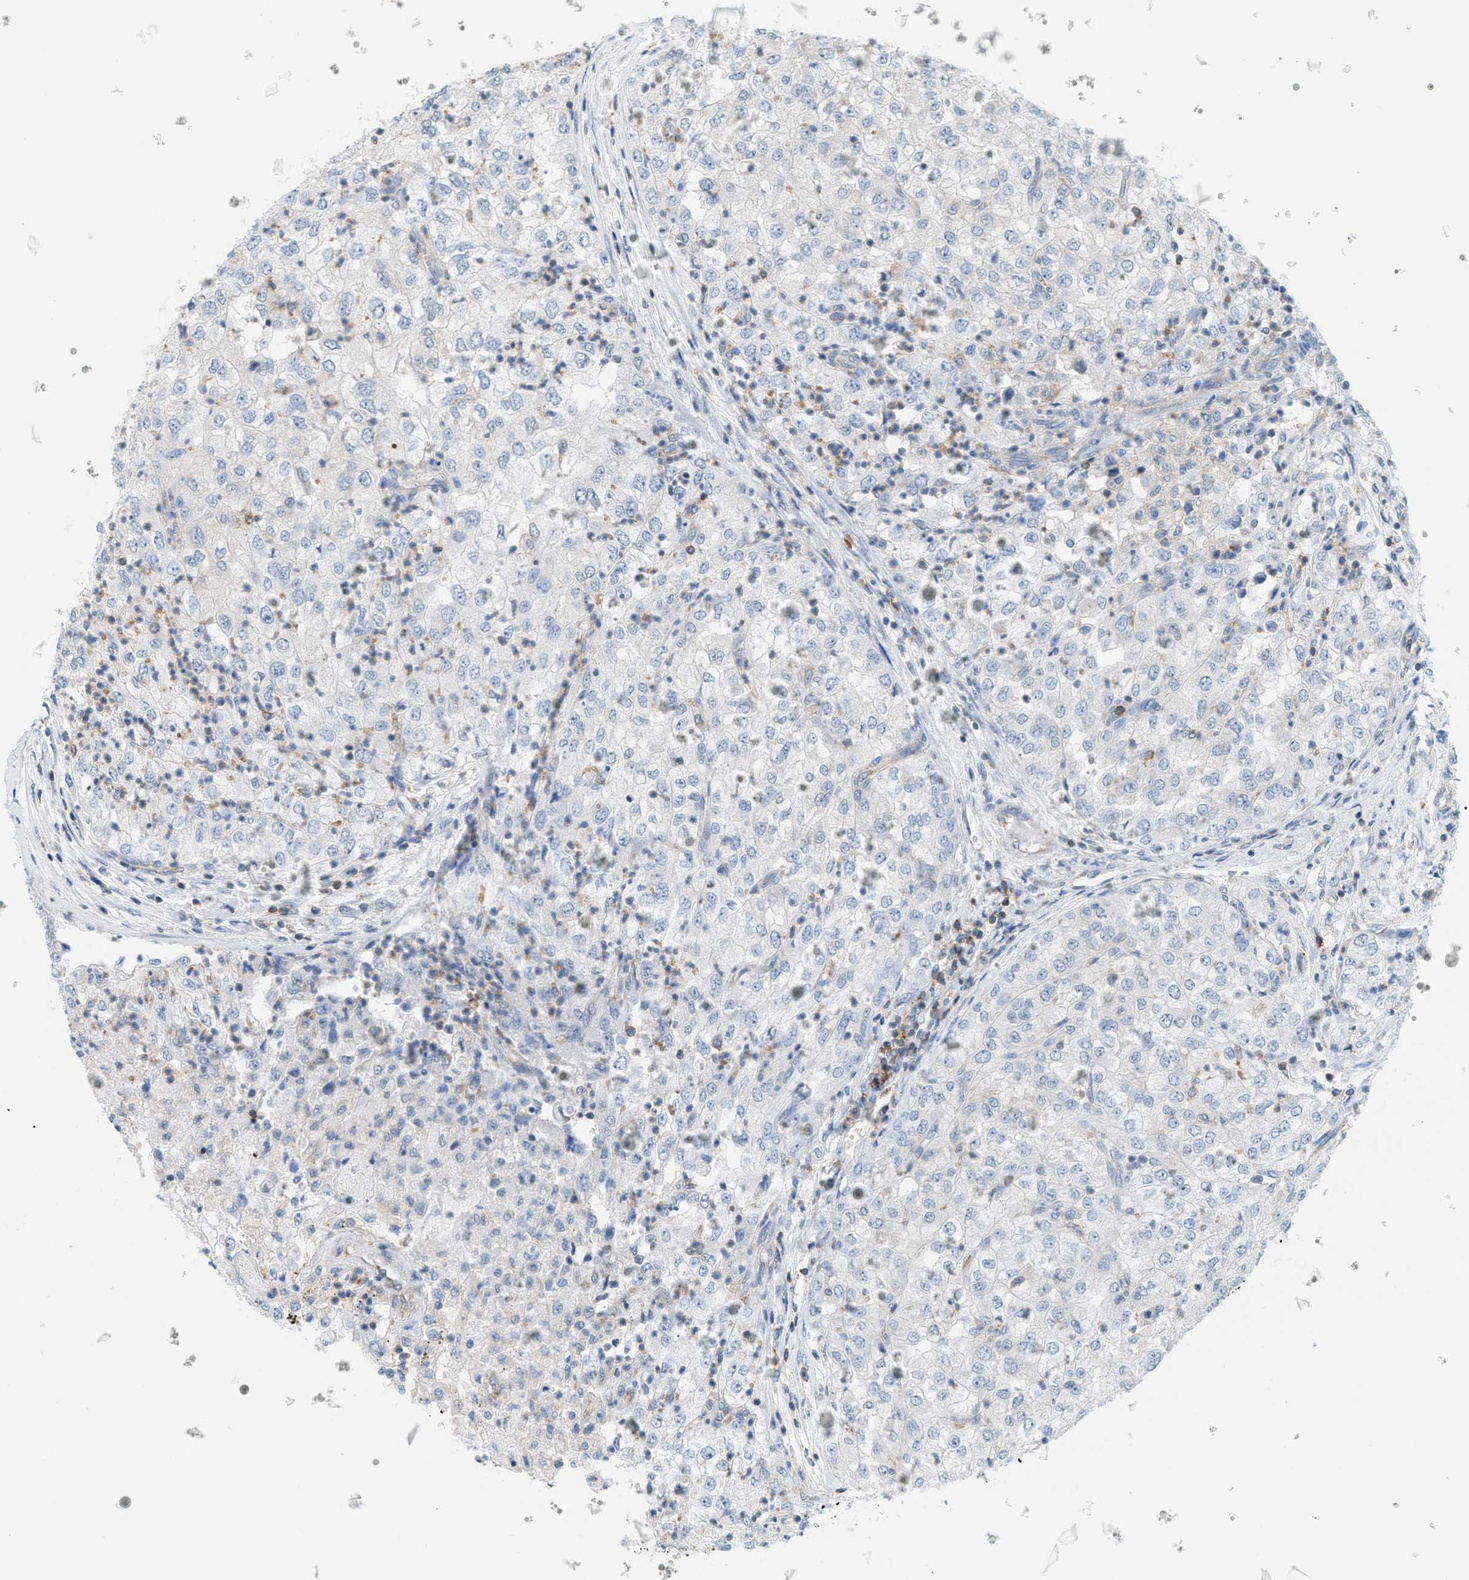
{"staining": {"intensity": "negative", "quantity": "none", "location": "none"}, "tissue": "renal cancer", "cell_type": "Tumor cells", "image_type": "cancer", "snomed": [{"axis": "morphology", "description": "Adenocarcinoma, NOS"}, {"axis": "topography", "description": "Kidney"}], "caption": "An immunohistochemistry photomicrograph of adenocarcinoma (renal) is shown. There is no staining in tumor cells of adenocarcinoma (renal).", "gene": "IL16", "patient": {"sex": "female", "age": 54}}